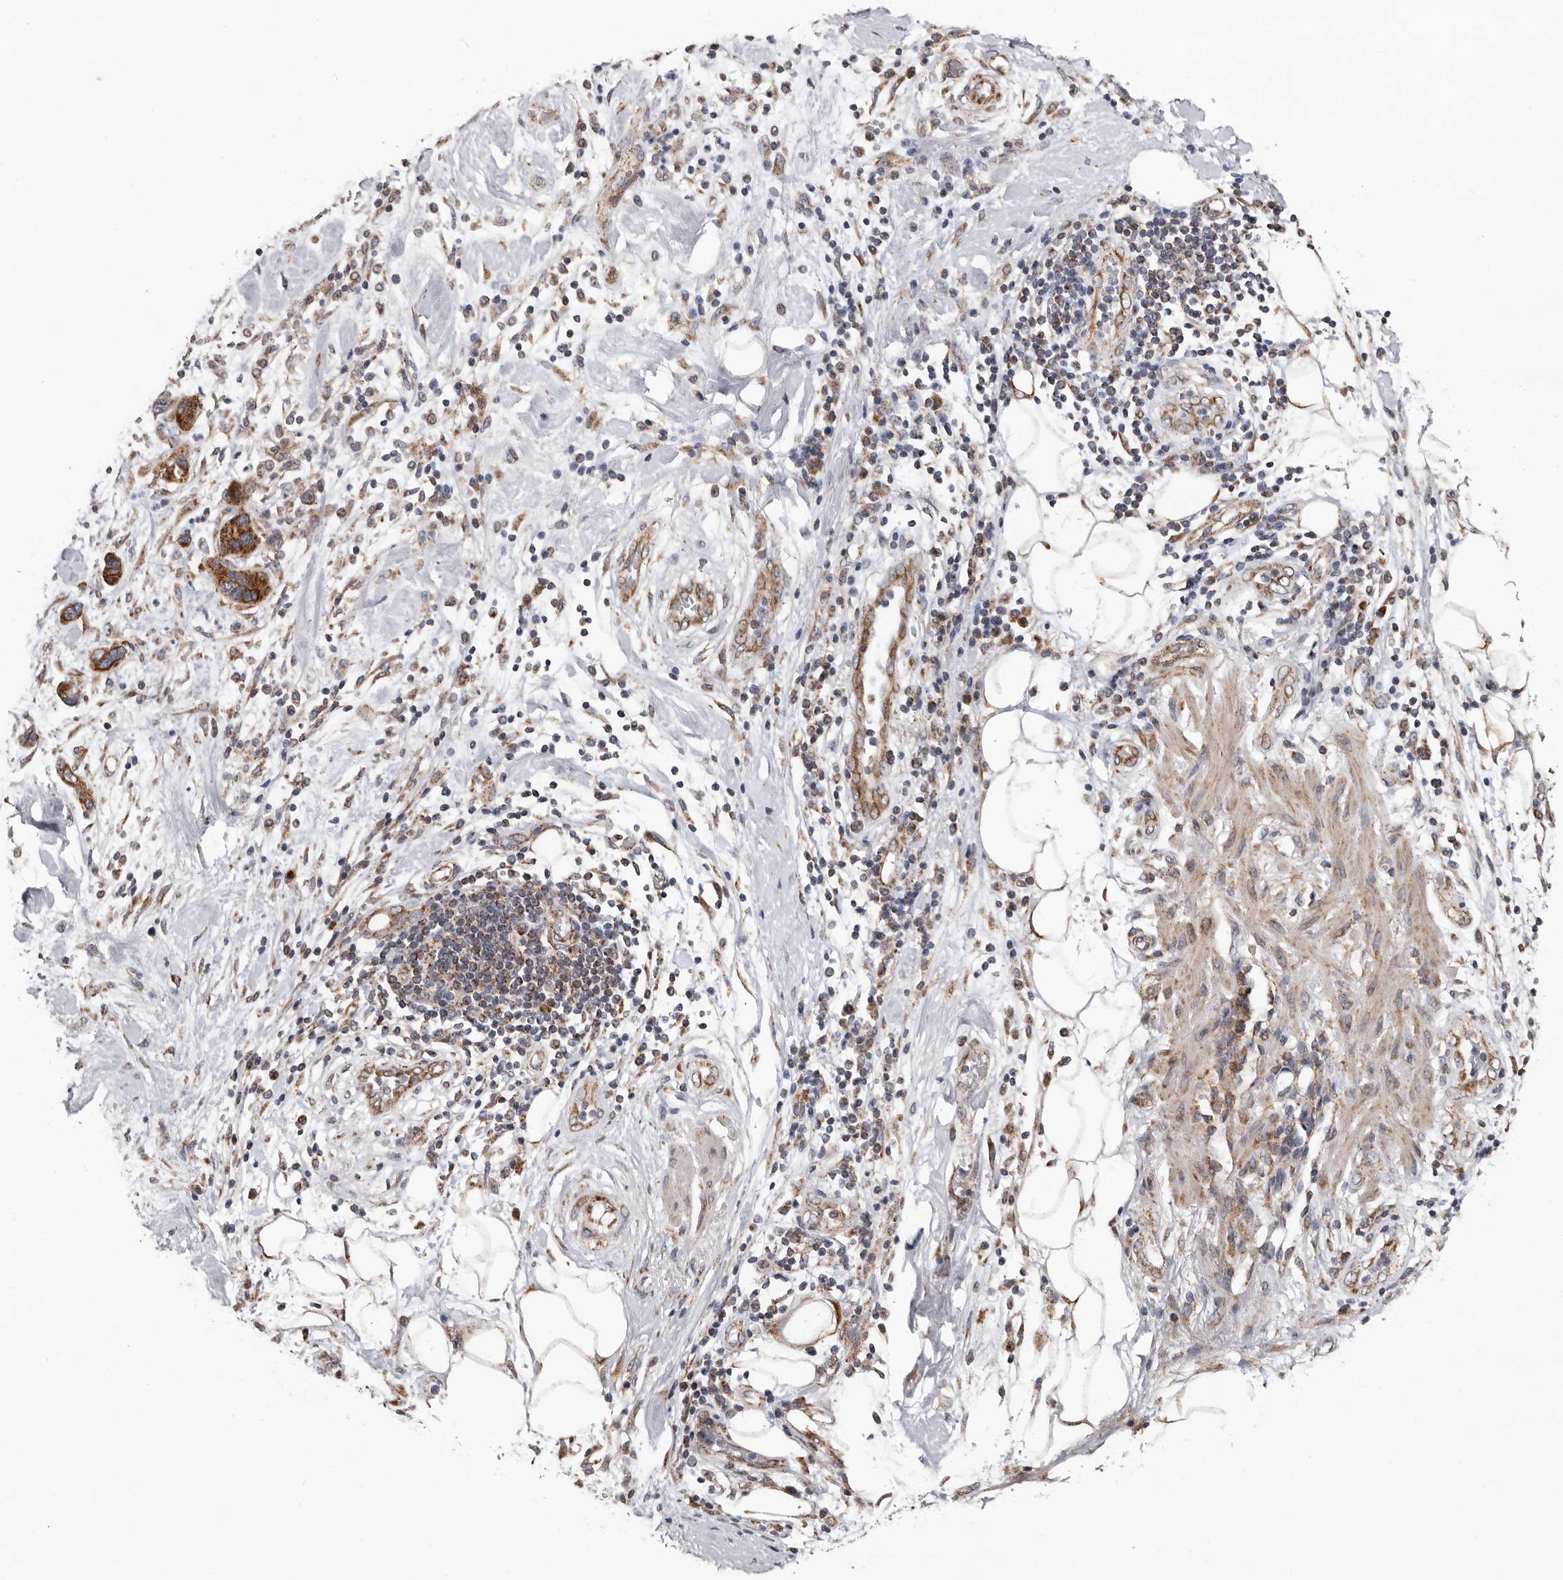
{"staining": {"intensity": "strong", "quantity": ">75%", "location": "cytoplasmic/membranous"}, "tissue": "pancreatic cancer", "cell_type": "Tumor cells", "image_type": "cancer", "snomed": [{"axis": "morphology", "description": "Normal tissue, NOS"}, {"axis": "morphology", "description": "Adenocarcinoma, NOS"}, {"axis": "topography", "description": "Pancreas"}], "caption": "An IHC micrograph of neoplastic tissue is shown. Protein staining in brown highlights strong cytoplasmic/membranous positivity in pancreatic adenocarcinoma within tumor cells. The protein of interest is shown in brown color, while the nuclei are stained blue.", "gene": "MRPL18", "patient": {"sex": "female", "age": 71}}